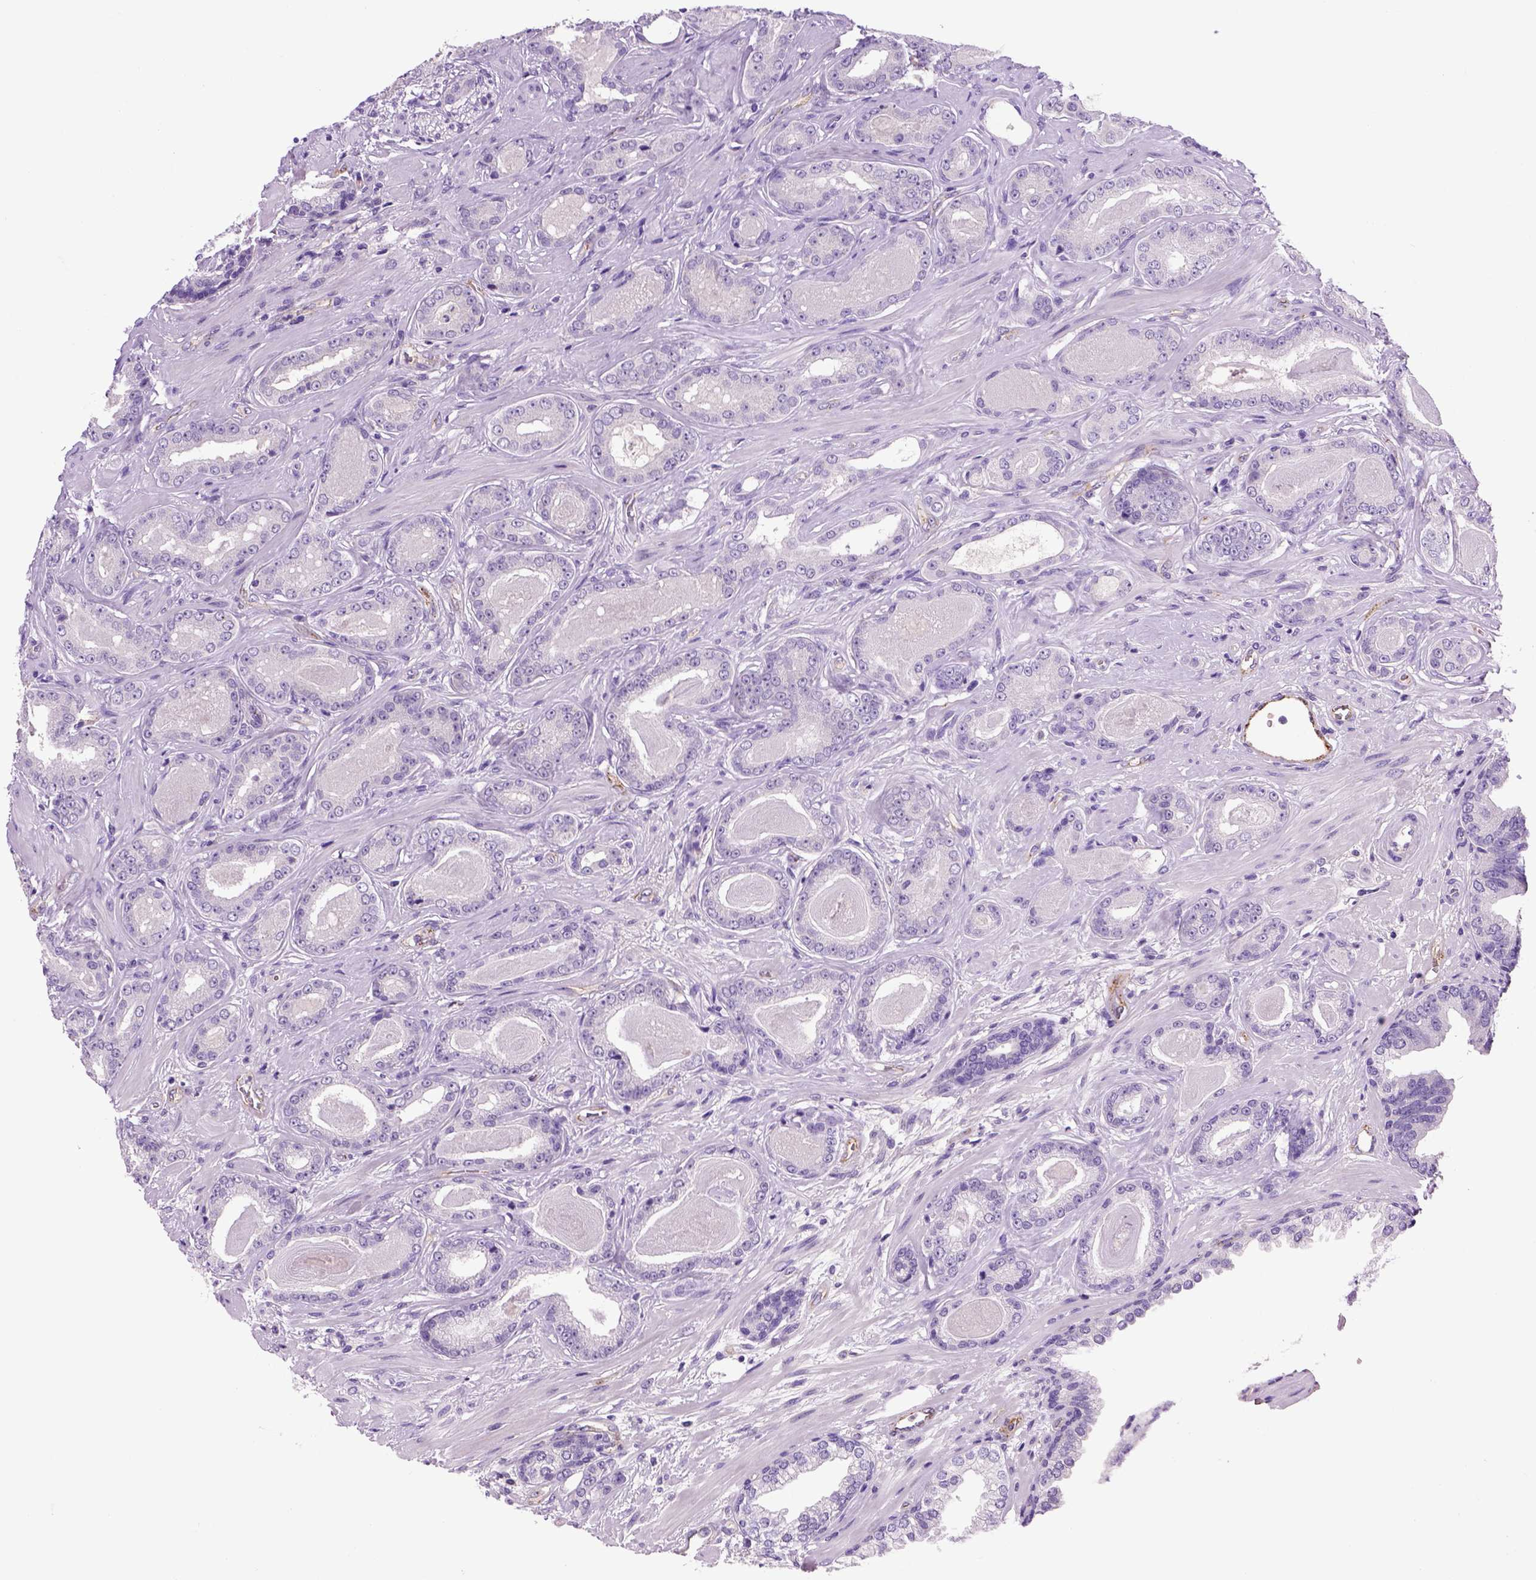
{"staining": {"intensity": "negative", "quantity": "none", "location": "none"}, "tissue": "prostate cancer", "cell_type": "Tumor cells", "image_type": "cancer", "snomed": [{"axis": "morphology", "description": "Adenocarcinoma, Low grade"}, {"axis": "topography", "description": "Prostate"}], "caption": "Prostate cancer (low-grade adenocarcinoma) was stained to show a protein in brown. There is no significant expression in tumor cells. (DAB IHC, high magnification).", "gene": "VWF", "patient": {"sex": "male", "age": 61}}